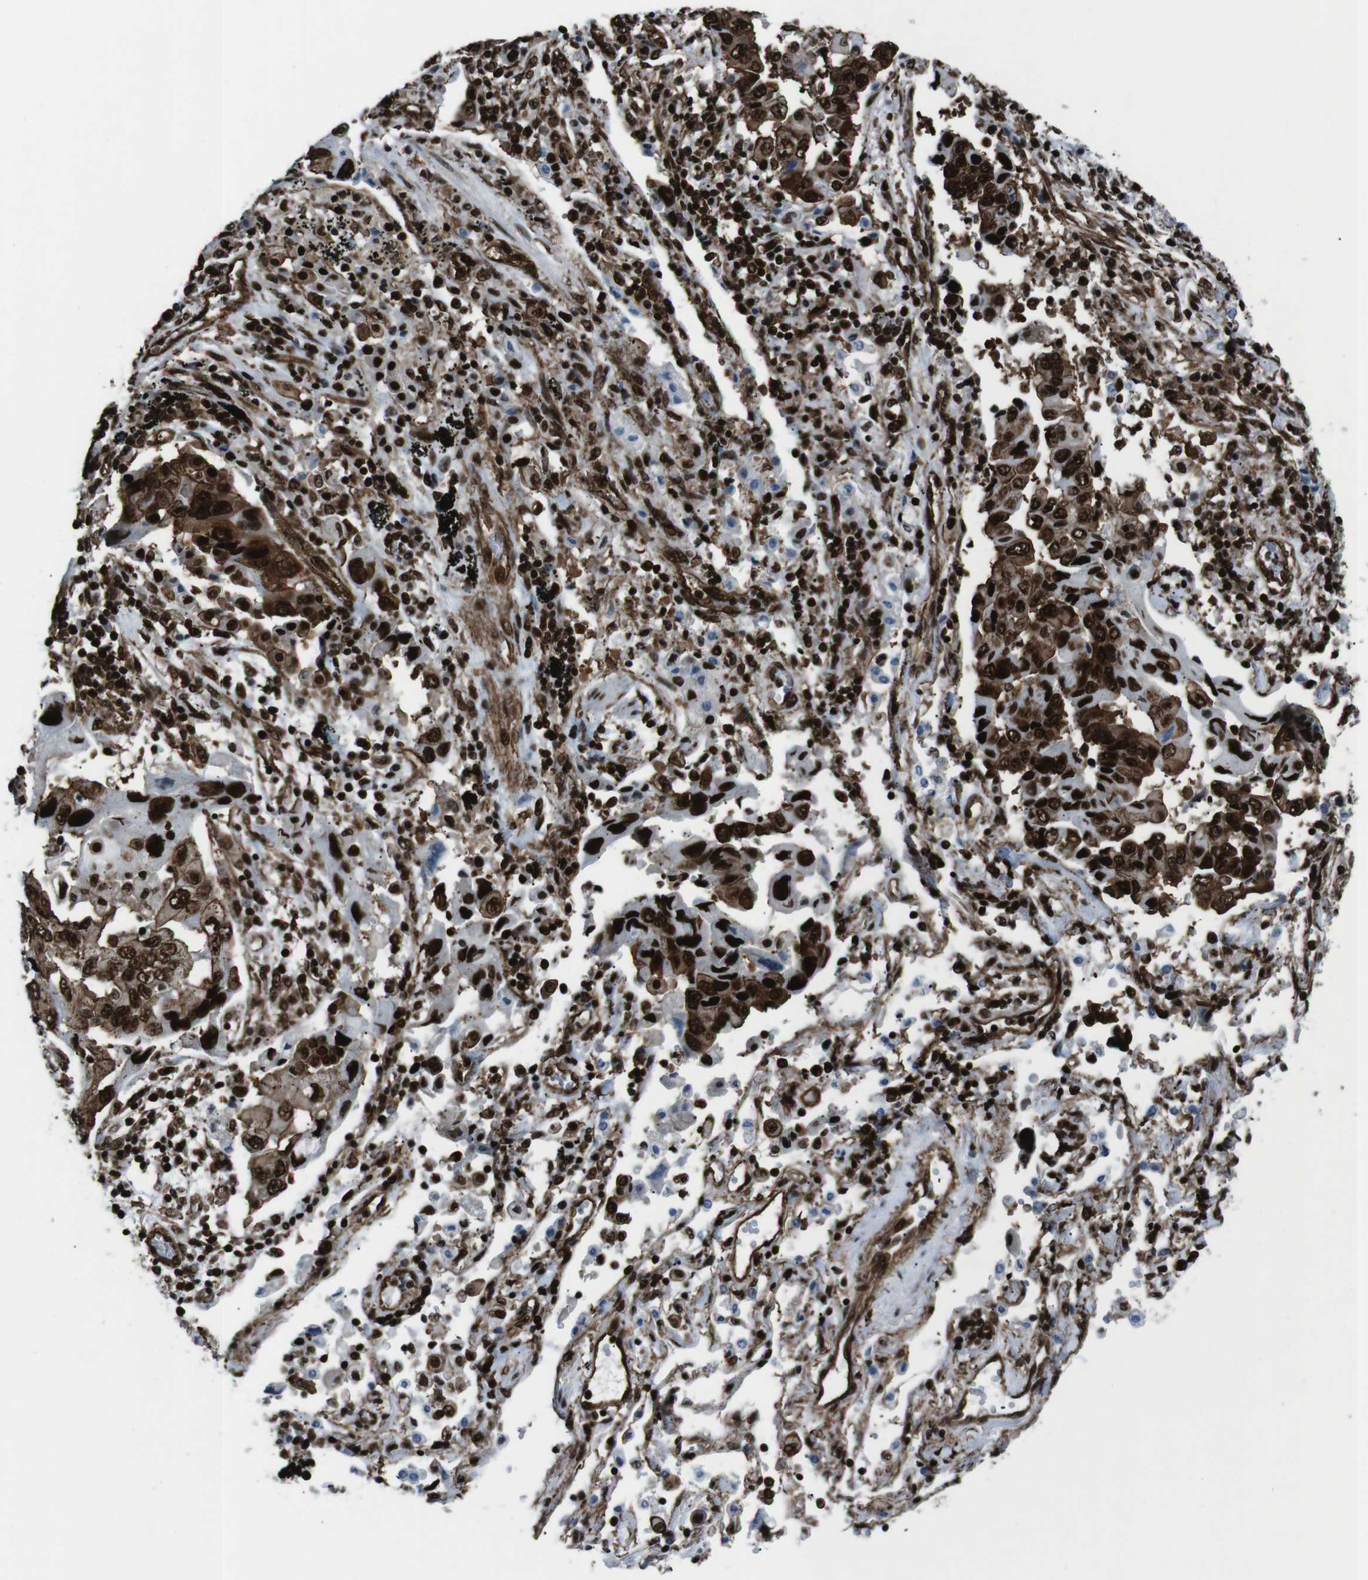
{"staining": {"intensity": "strong", "quantity": ">75%", "location": "cytoplasmic/membranous,nuclear"}, "tissue": "lung cancer", "cell_type": "Tumor cells", "image_type": "cancer", "snomed": [{"axis": "morphology", "description": "Adenocarcinoma, NOS"}, {"axis": "topography", "description": "Lung"}], "caption": "Adenocarcinoma (lung) stained with immunohistochemistry (IHC) displays strong cytoplasmic/membranous and nuclear positivity in about >75% of tumor cells.", "gene": "HNRNPU", "patient": {"sex": "female", "age": 65}}